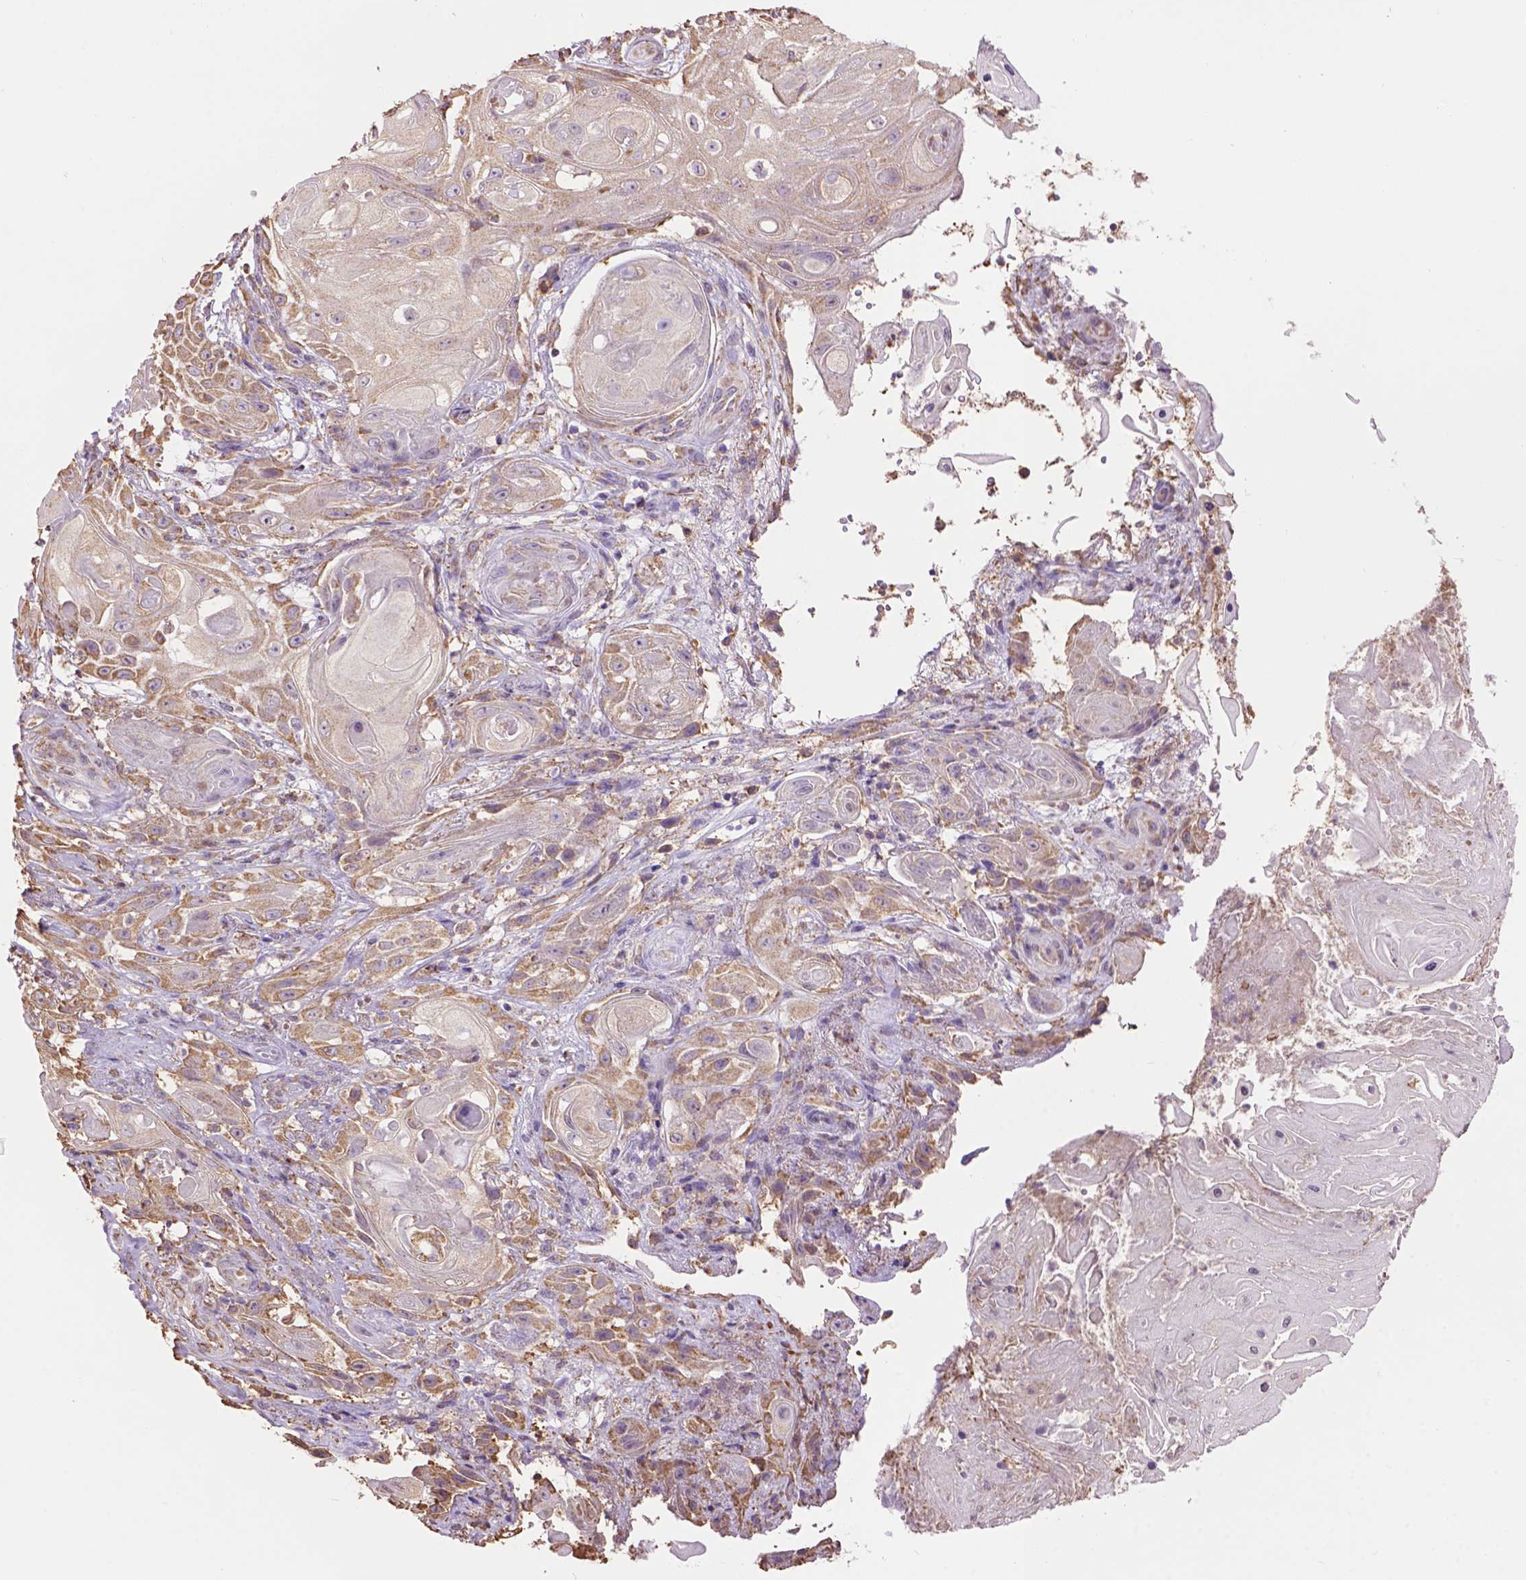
{"staining": {"intensity": "weak", "quantity": "25%-75%", "location": "cytoplasmic/membranous"}, "tissue": "skin cancer", "cell_type": "Tumor cells", "image_type": "cancer", "snomed": [{"axis": "morphology", "description": "Squamous cell carcinoma, NOS"}, {"axis": "topography", "description": "Skin"}], "caption": "Protein expression analysis of human skin cancer reveals weak cytoplasmic/membranous positivity in about 25%-75% of tumor cells.", "gene": "PPP2R5E", "patient": {"sex": "male", "age": 62}}